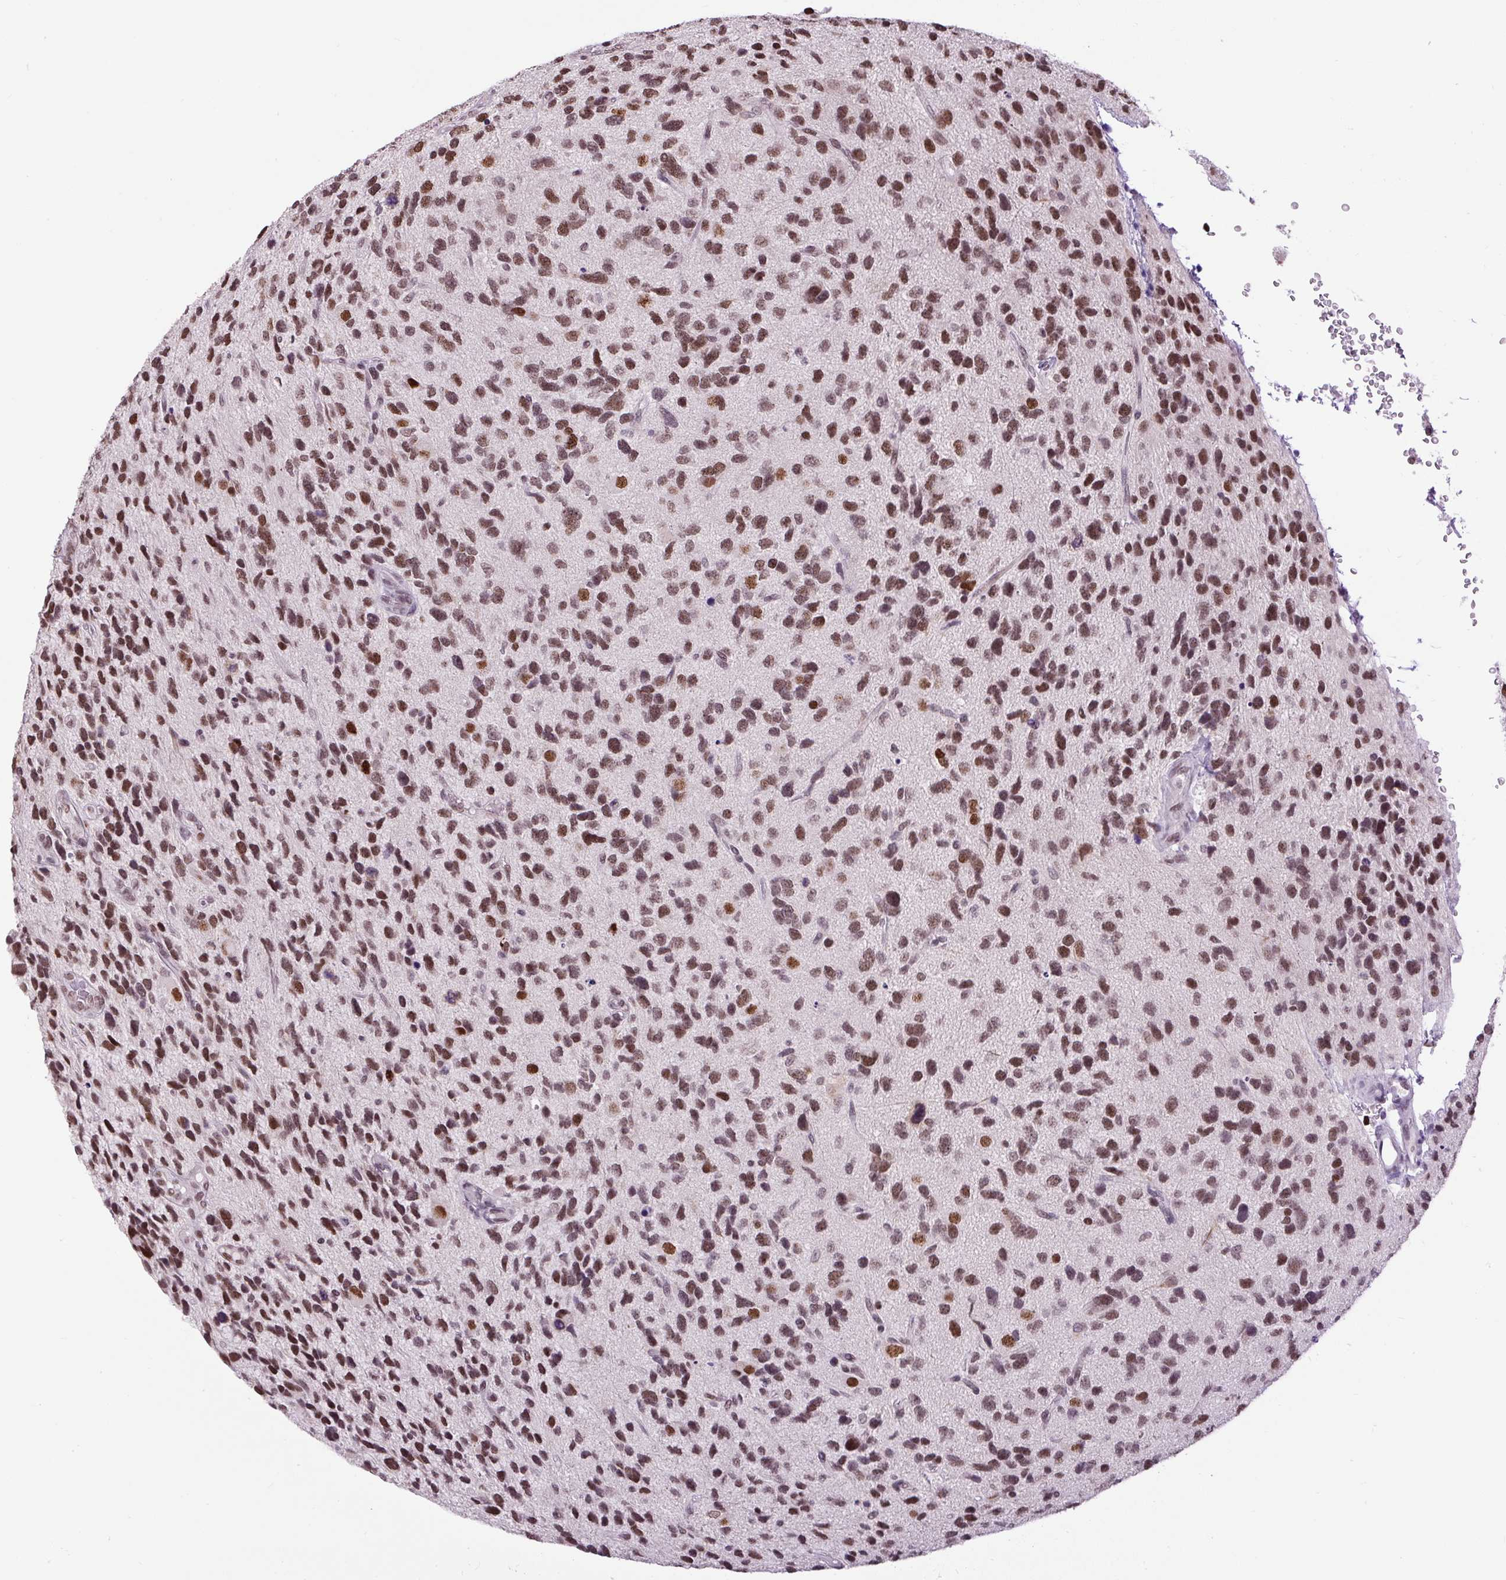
{"staining": {"intensity": "moderate", "quantity": ">75%", "location": "nuclear"}, "tissue": "glioma", "cell_type": "Tumor cells", "image_type": "cancer", "snomed": [{"axis": "morphology", "description": "Glioma, malignant, High grade"}, {"axis": "topography", "description": "Brain"}], "caption": "This image displays IHC staining of human malignant glioma (high-grade), with medium moderate nuclear expression in approximately >75% of tumor cells.", "gene": "ZNF672", "patient": {"sex": "female", "age": 58}}